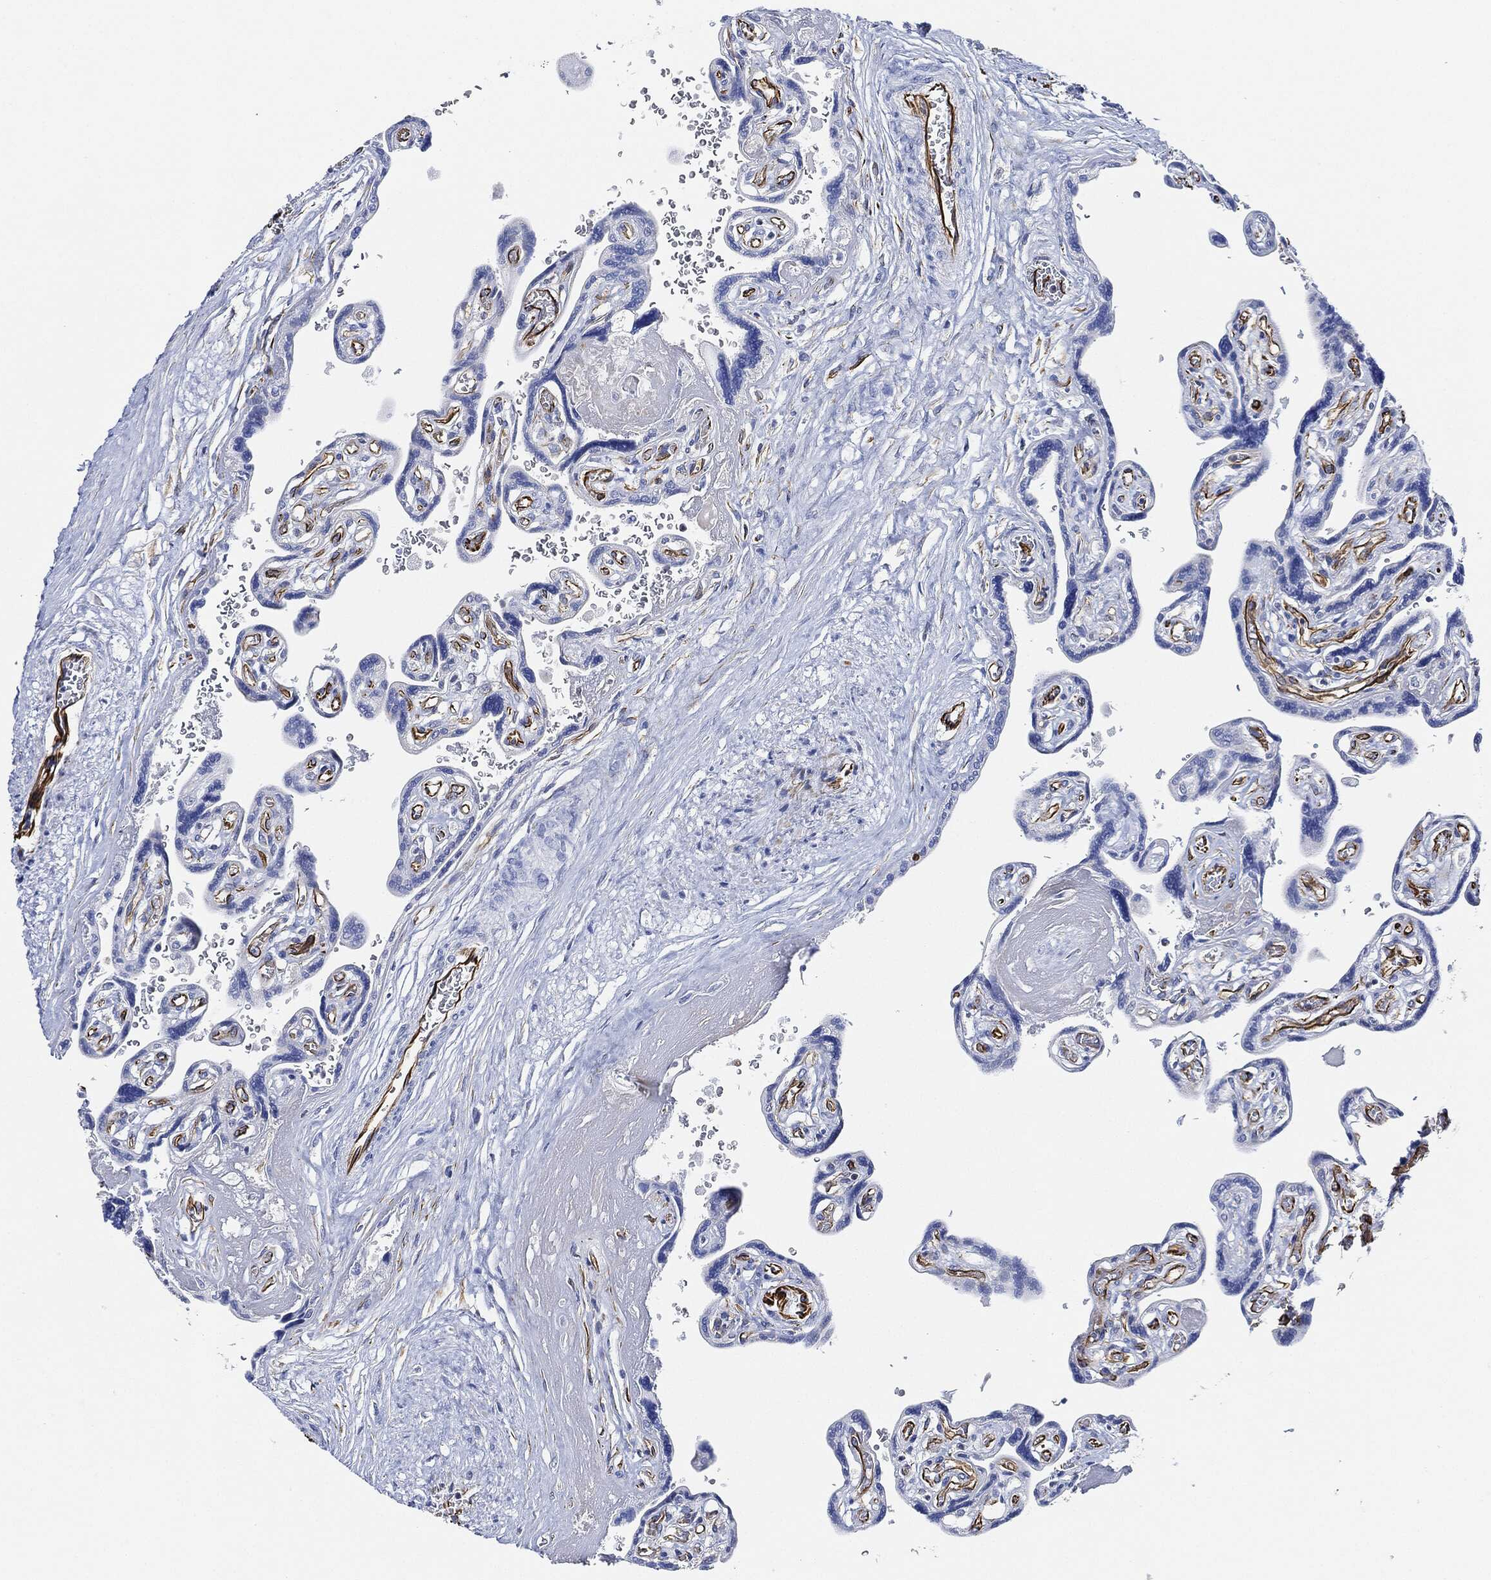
{"staining": {"intensity": "moderate", "quantity": ">75%", "location": "cytoplasmic/membranous"}, "tissue": "placenta", "cell_type": "Decidual cells", "image_type": "normal", "snomed": [{"axis": "morphology", "description": "Normal tissue, NOS"}, {"axis": "topography", "description": "Placenta"}], "caption": "Immunohistochemistry (IHC) staining of normal placenta, which displays medium levels of moderate cytoplasmic/membranous staining in about >75% of decidual cells indicating moderate cytoplasmic/membranous protein expression. The staining was performed using DAB (brown) for protein detection and nuclei were counterstained in hematoxylin (blue).", "gene": "THSD1", "patient": {"sex": "female", "age": 32}}